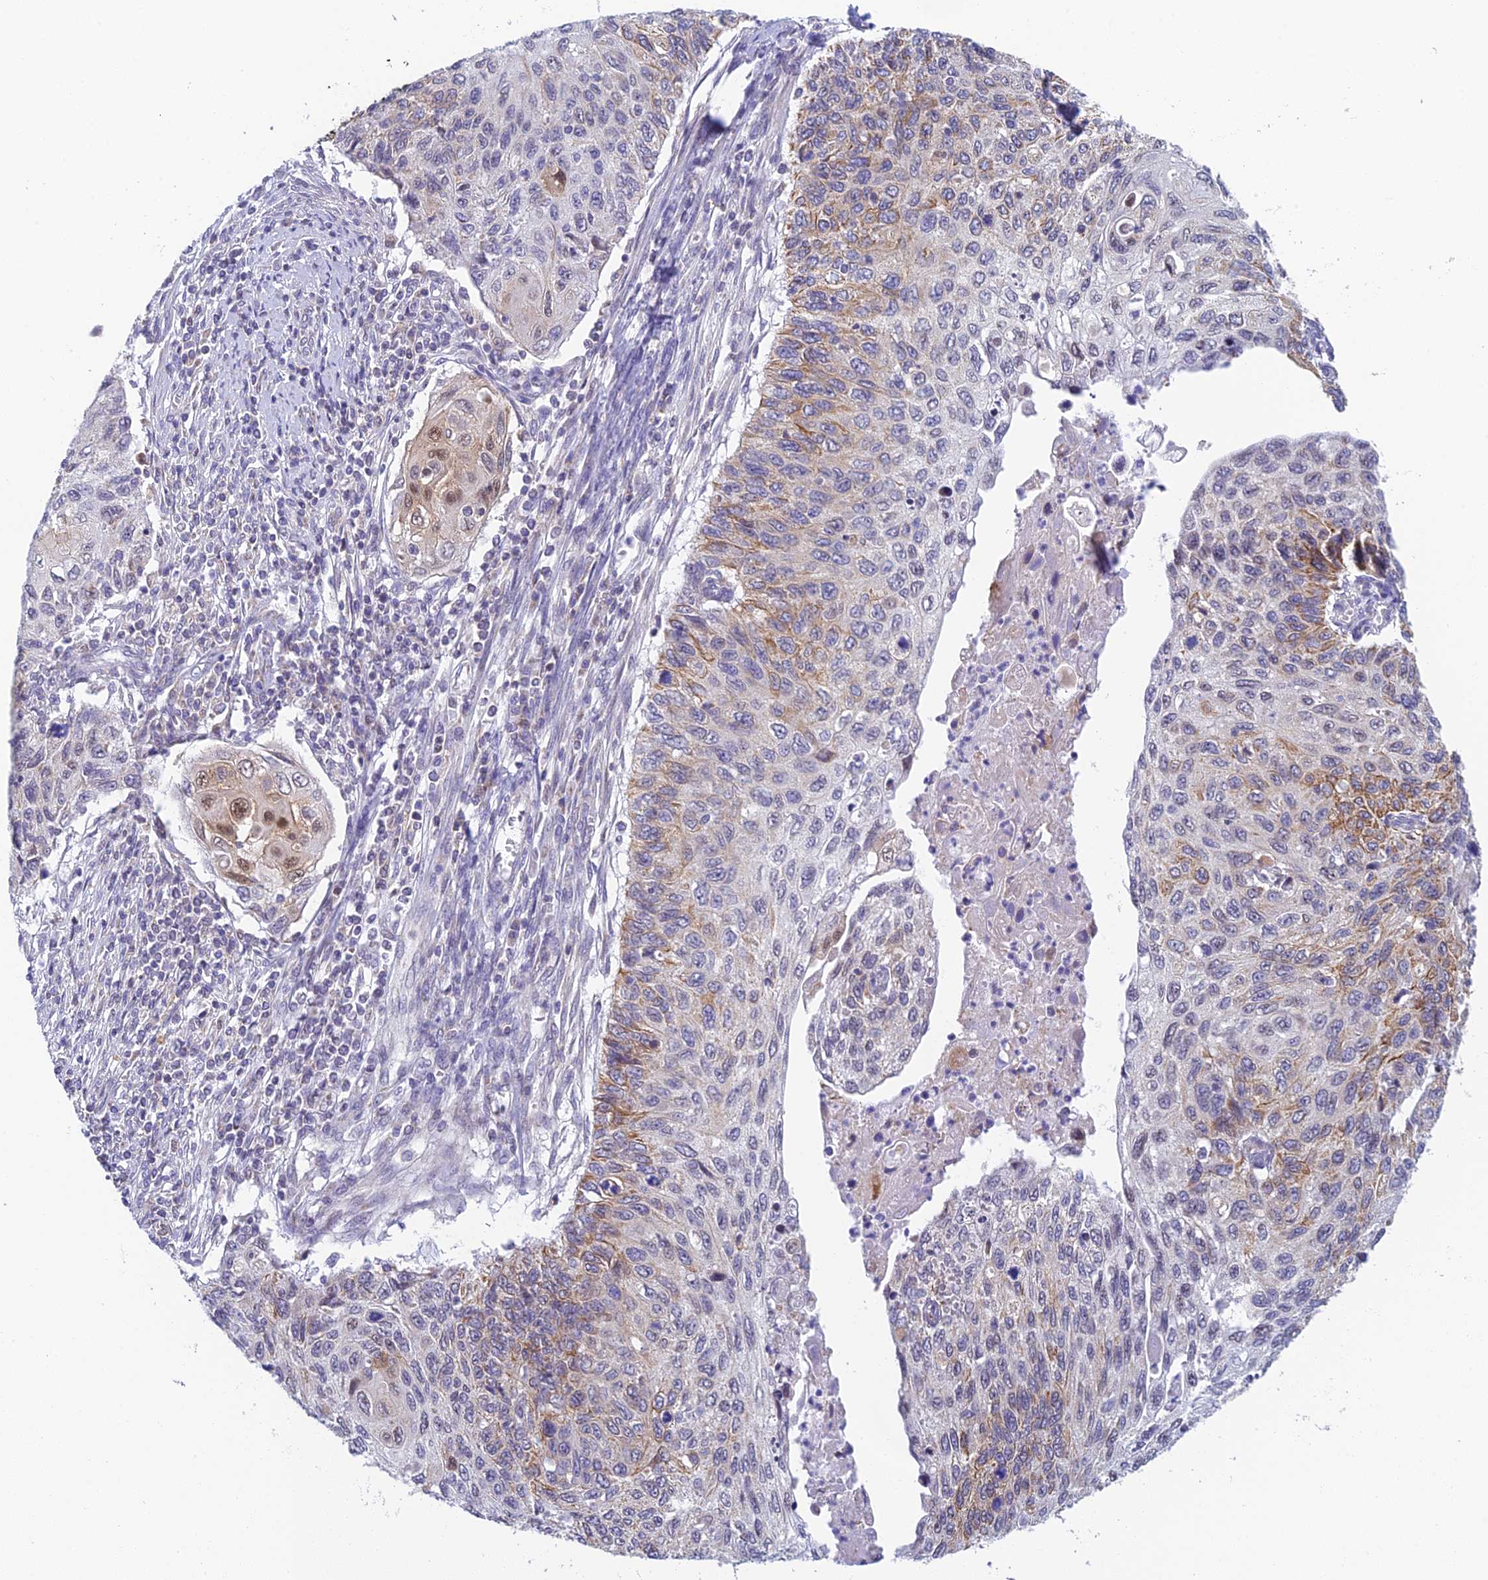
{"staining": {"intensity": "moderate", "quantity": "25%-75%", "location": "cytoplasmic/membranous,nuclear"}, "tissue": "cervical cancer", "cell_type": "Tumor cells", "image_type": "cancer", "snomed": [{"axis": "morphology", "description": "Squamous cell carcinoma, NOS"}, {"axis": "topography", "description": "Cervix"}], "caption": "Brown immunohistochemical staining in squamous cell carcinoma (cervical) demonstrates moderate cytoplasmic/membranous and nuclear staining in about 25%-75% of tumor cells. (Stains: DAB (3,3'-diaminobenzidine) in brown, nuclei in blue, Microscopy: brightfield microscopy at high magnification).", "gene": "REXO5", "patient": {"sex": "female", "age": 70}}